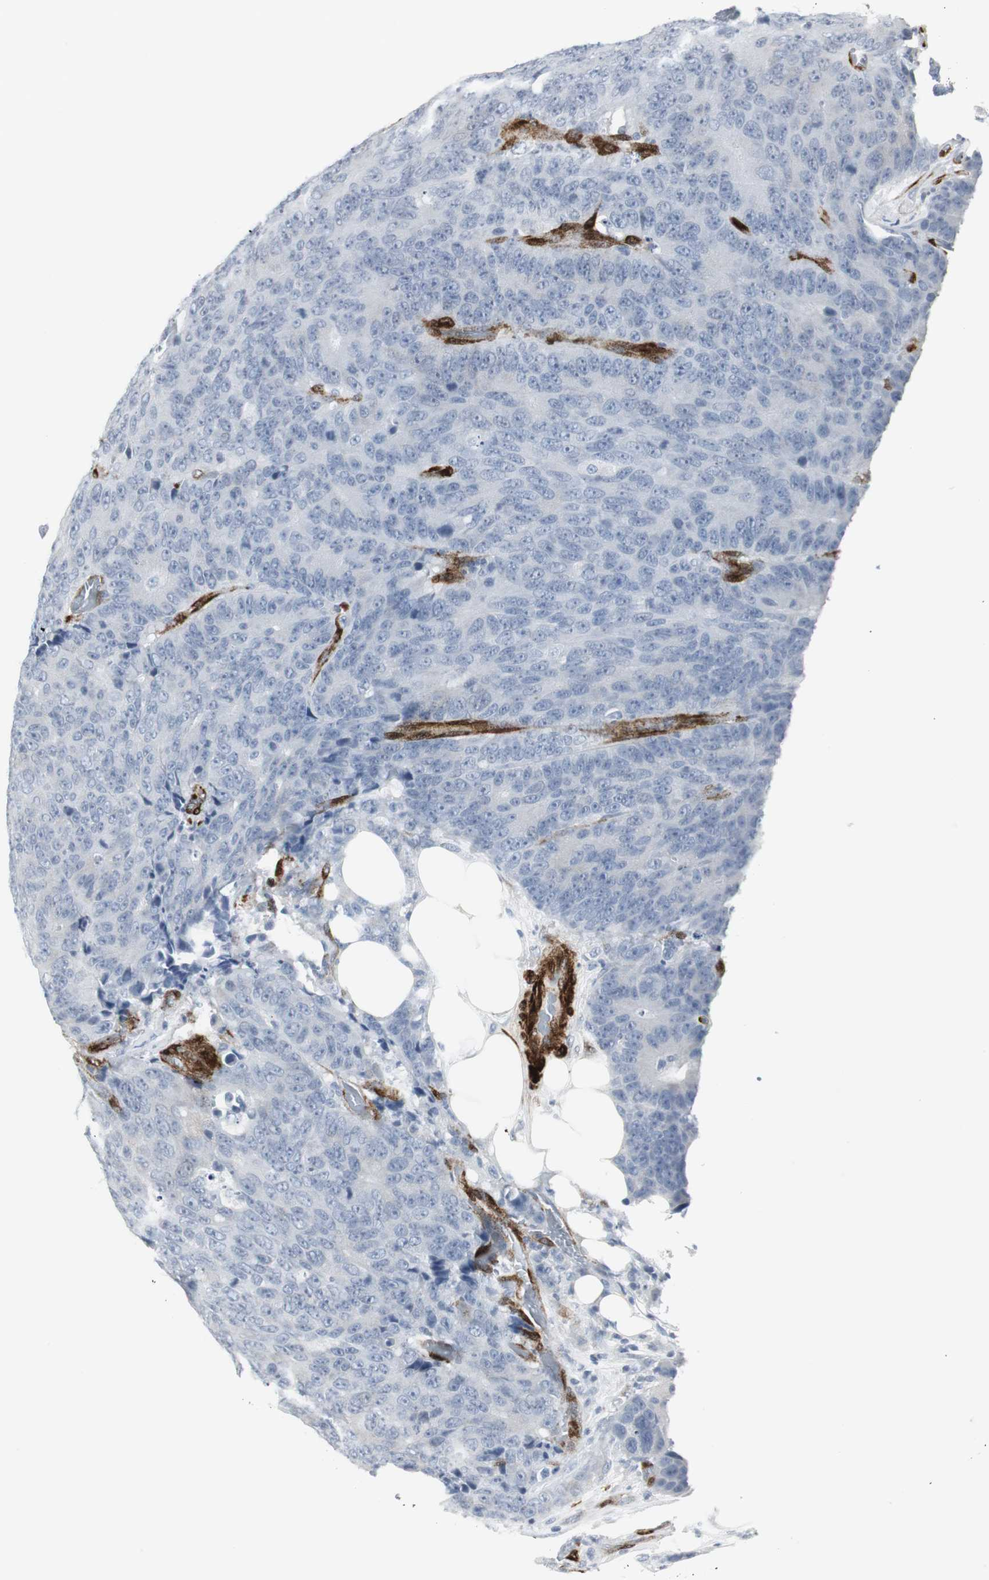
{"staining": {"intensity": "negative", "quantity": "none", "location": "none"}, "tissue": "colorectal cancer", "cell_type": "Tumor cells", "image_type": "cancer", "snomed": [{"axis": "morphology", "description": "Adenocarcinoma, NOS"}, {"axis": "topography", "description": "Colon"}], "caption": "Immunohistochemistry image of human colorectal adenocarcinoma stained for a protein (brown), which displays no positivity in tumor cells.", "gene": "PPP1R14A", "patient": {"sex": "female", "age": 86}}